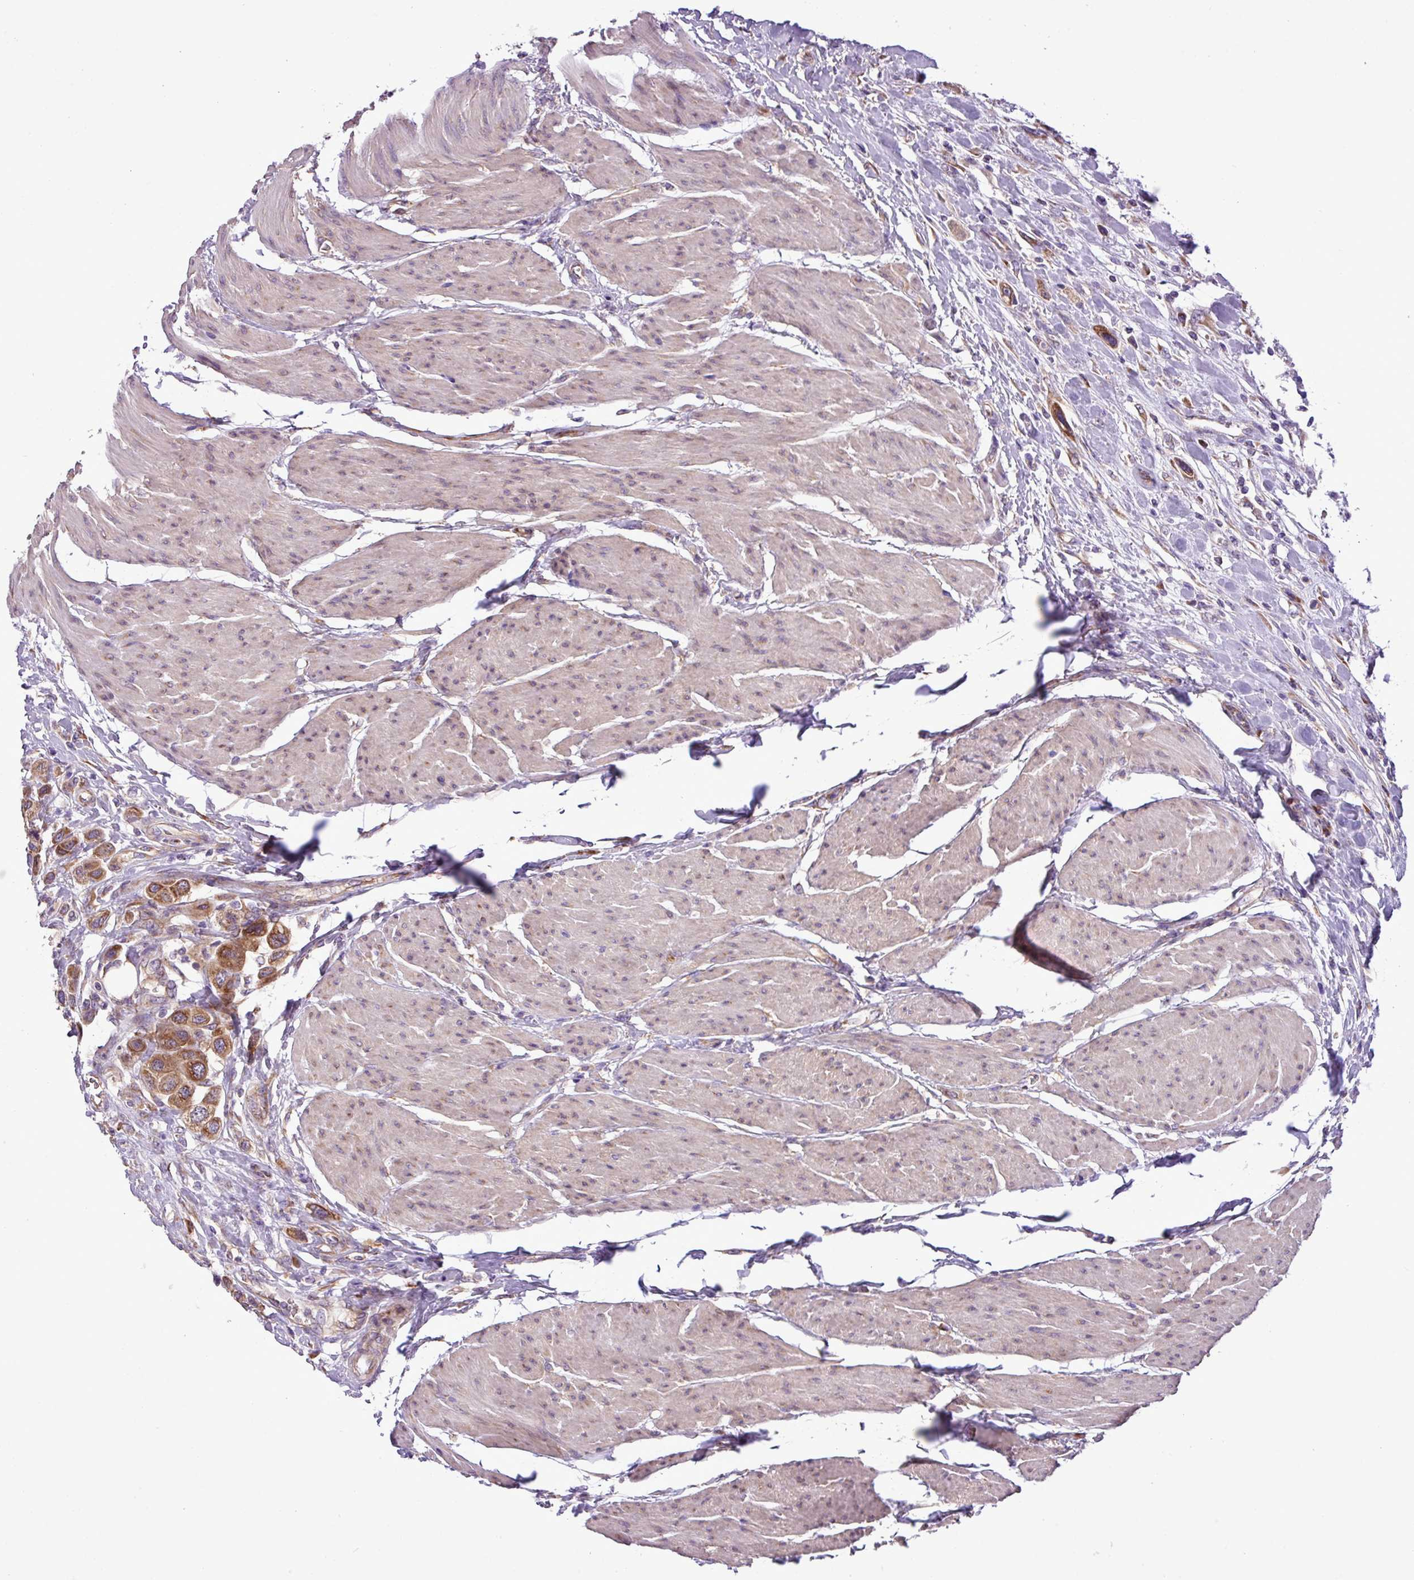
{"staining": {"intensity": "strong", "quantity": ">75%", "location": "cytoplasmic/membranous"}, "tissue": "urothelial cancer", "cell_type": "Tumor cells", "image_type": "cancer", "snomed": [{"axis": "morphology", "description": "Urothelial carcinoma, High grade"}, {"axis": "topography", "description": "Urinary bladder"}], "caption": "The histopathology image demonstrates immunohistochemical staining of urothelial carcinoma (high-grade). There is strong cytoplasmic/membranous positivity is appreciated in about >75% of tumor cells. The protein is stained brown, and the nuclei are stained in blue (DAB (3,3'-diaminobenzidine) IHC with brightfield microscopy, high magnification).", "gene": "RPL13", "patient": {"sex": "male", "age": 50}}